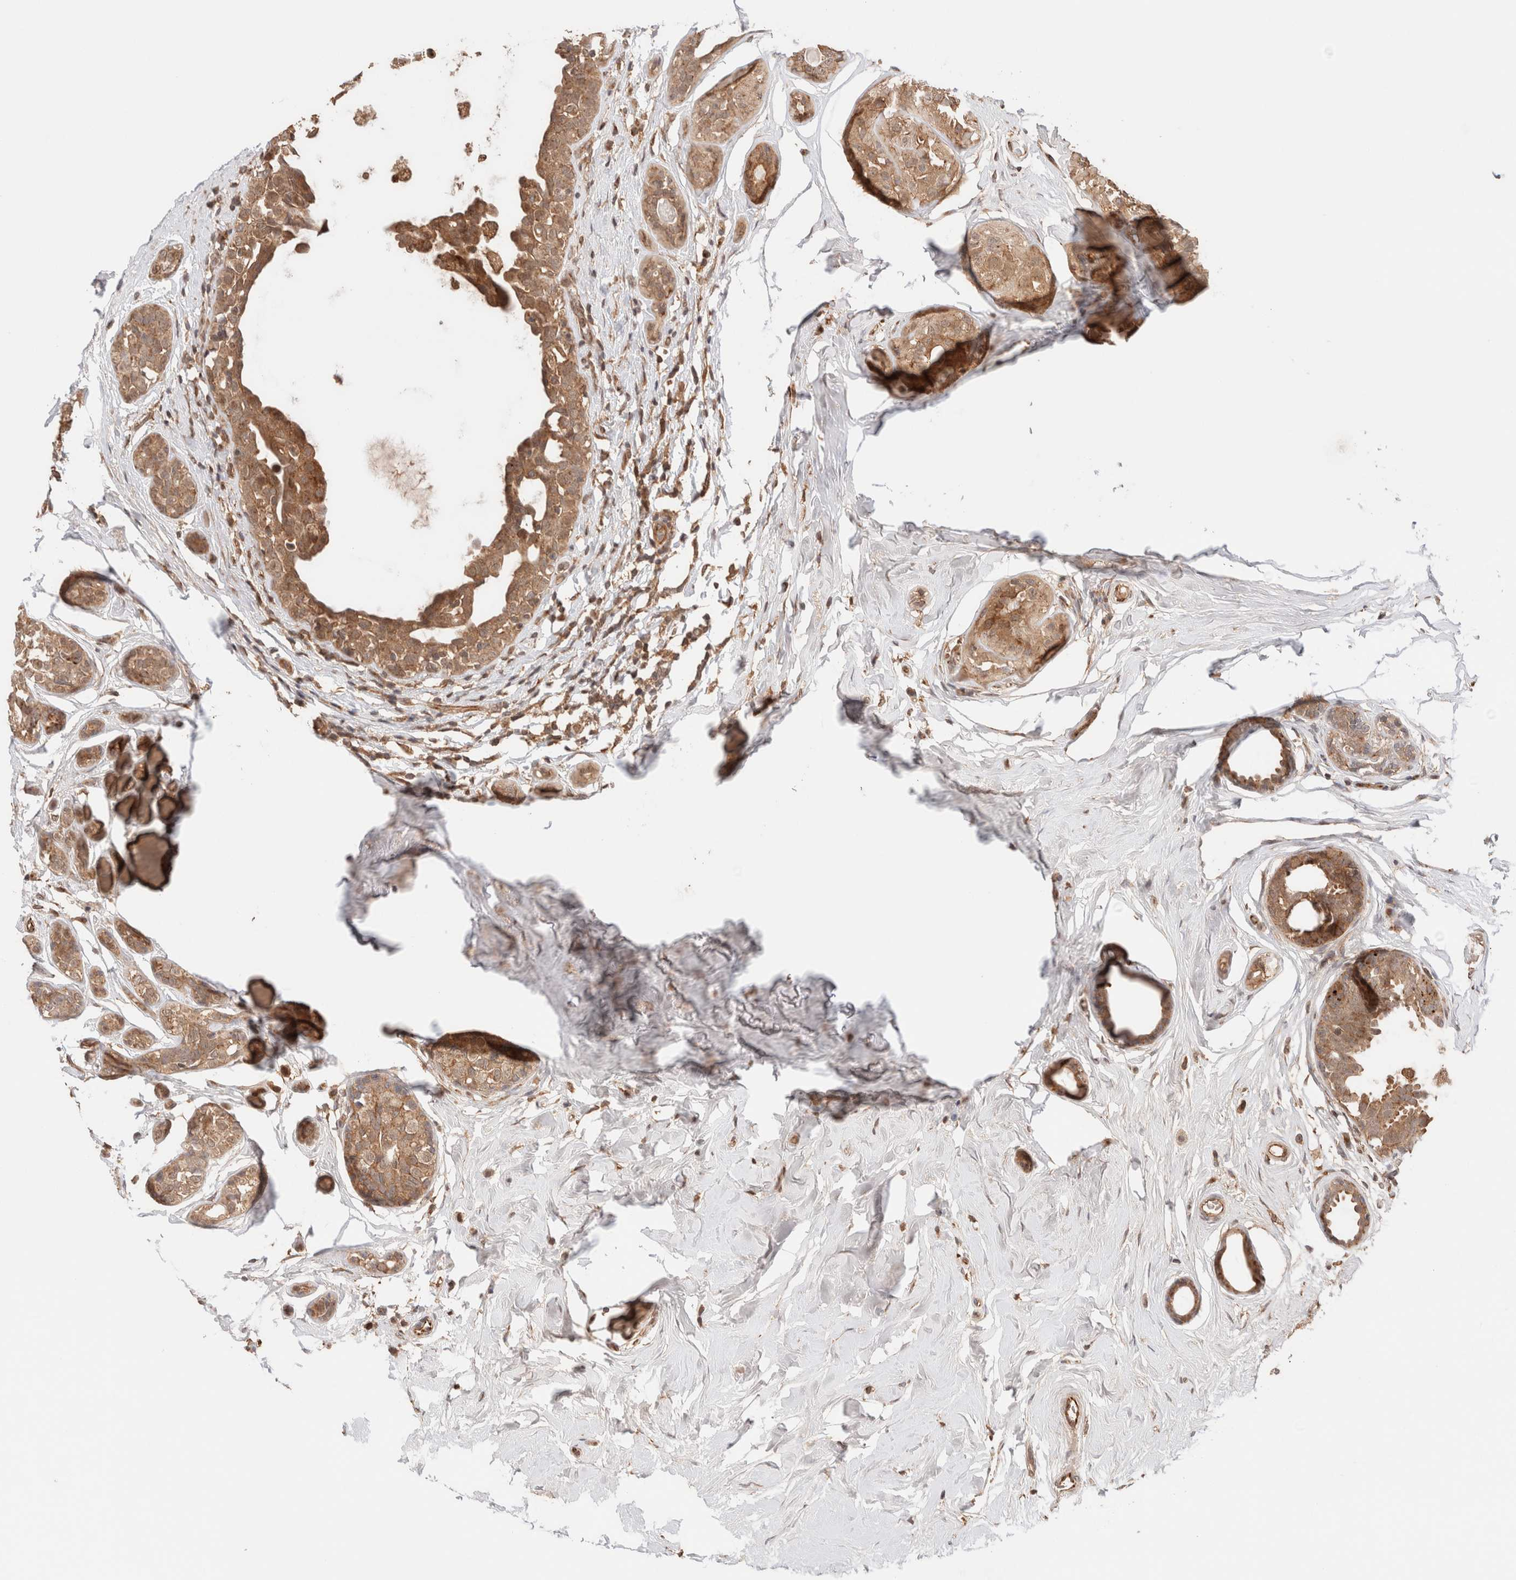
{"staining": {"intensity": "moderate", "quantity": ">75%", "location": "cytoplasmic/membranous"}, "tissue": "breast cancer", "cell_type": "Tumor cells", "image_type": "cancer", "snomed": [{"axis": "morphology", "description": "Duct carcinoma"}, {"axis": "topography", "description": "Breast"}], "caption": "Tumor cells reveal moderate cytoplasmic/membranous expression in approximately >75% of cells in infiltrating ductal carcinoma (breast). (brown staining indicates protein expression, while blue staining denotes nuclei).", "gene": "SIKE1", "patient": {"sex": "female", "age": 55}}